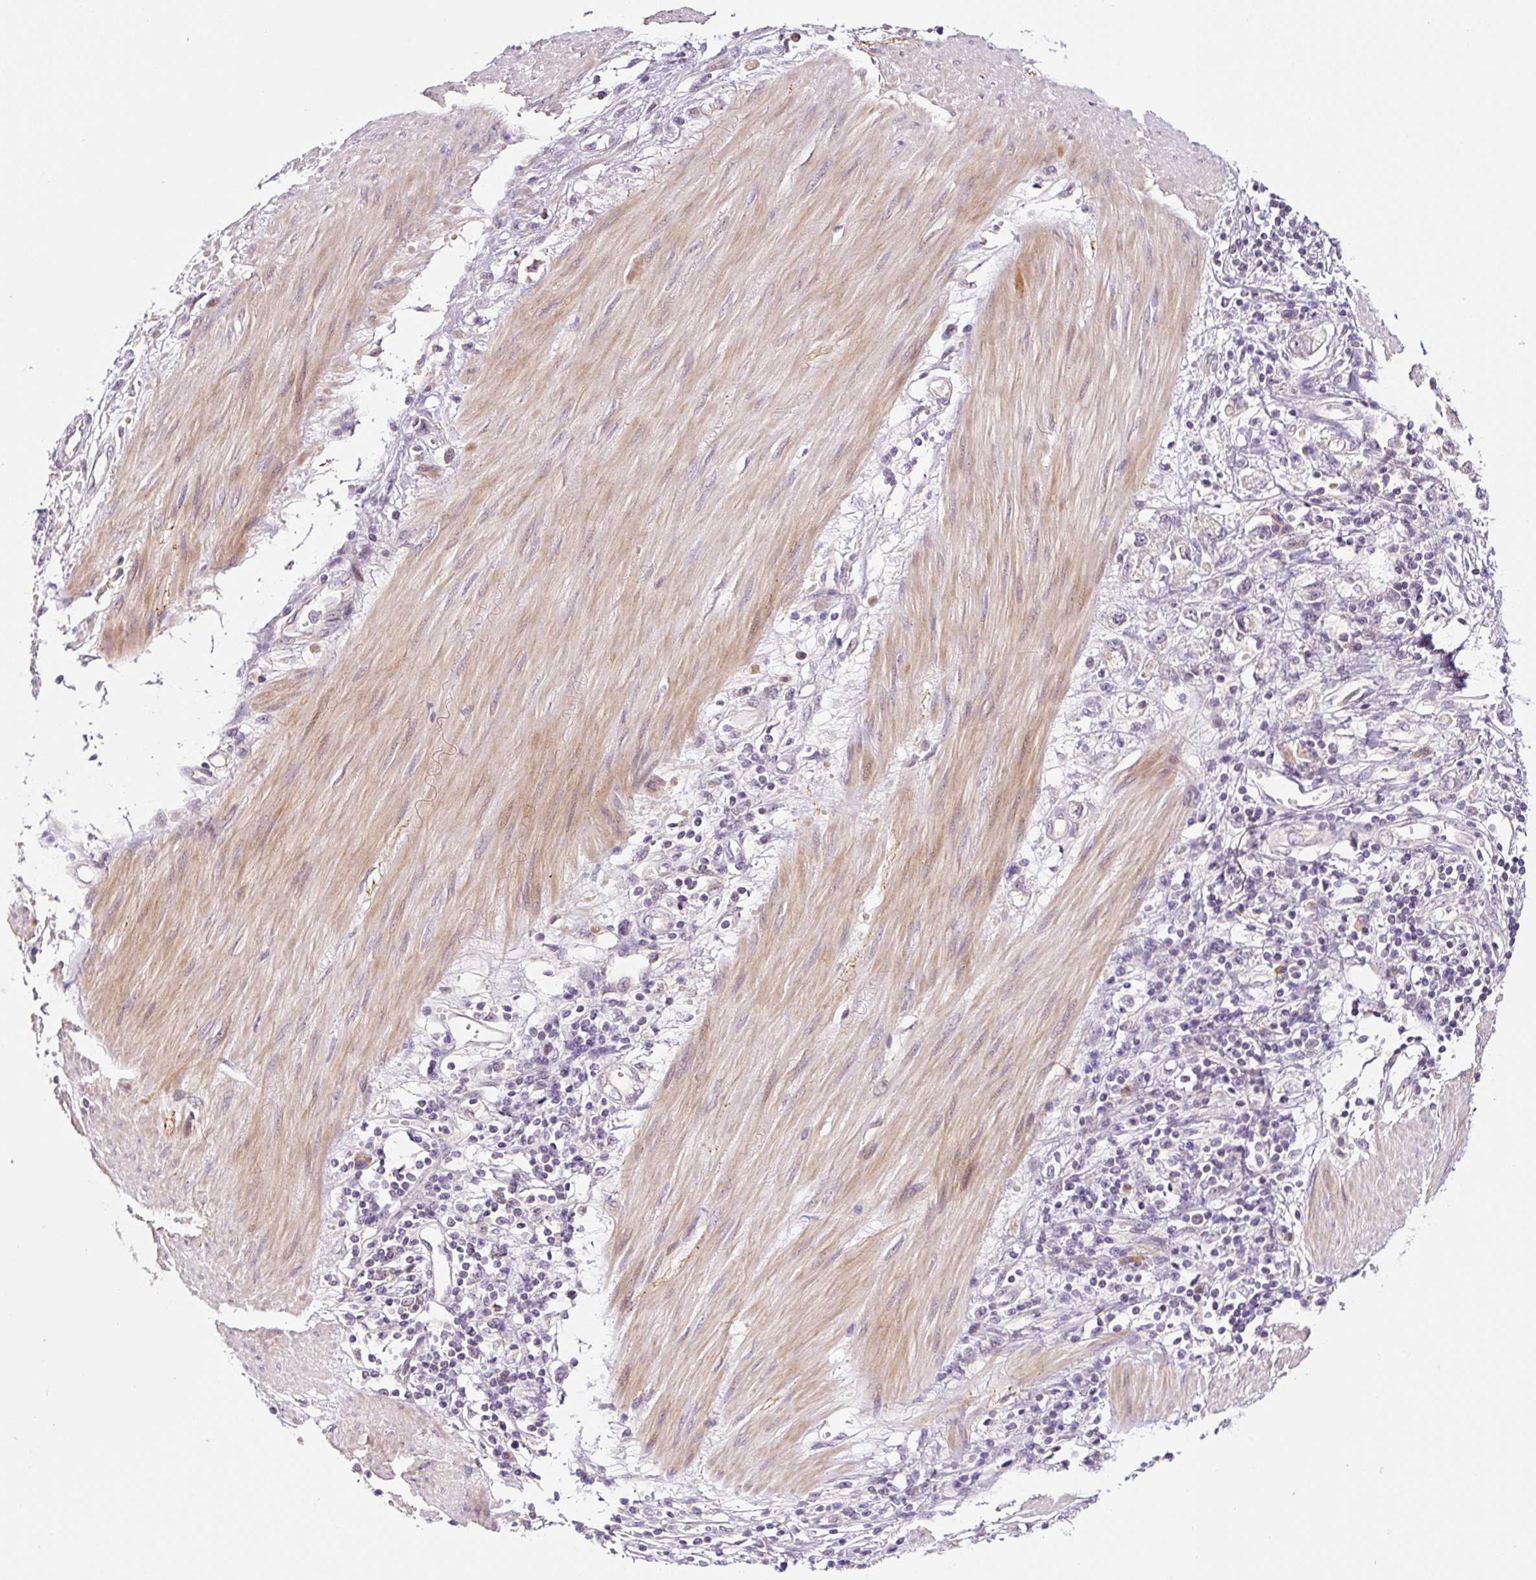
{"staining": {"intensity": "negative", "quantity": "none", "location": "none"}, "tissue": "stomach cancer", "cell_type": "Tumor cells", "image_type": "cancer", "snomed": [{"axis": "morphology", "description": "Adenocarcinoma, NOS"}, {"axis": "topography", "description": "Stomach"}], "caption": "High power microscopy photomicrograph of an immunohistochemistry micrograph of stomach cancer, revealing no significant positivity in tumor cells.", "gene": "PRKAA2", "patient": {"sex": "female", "age": 76}}